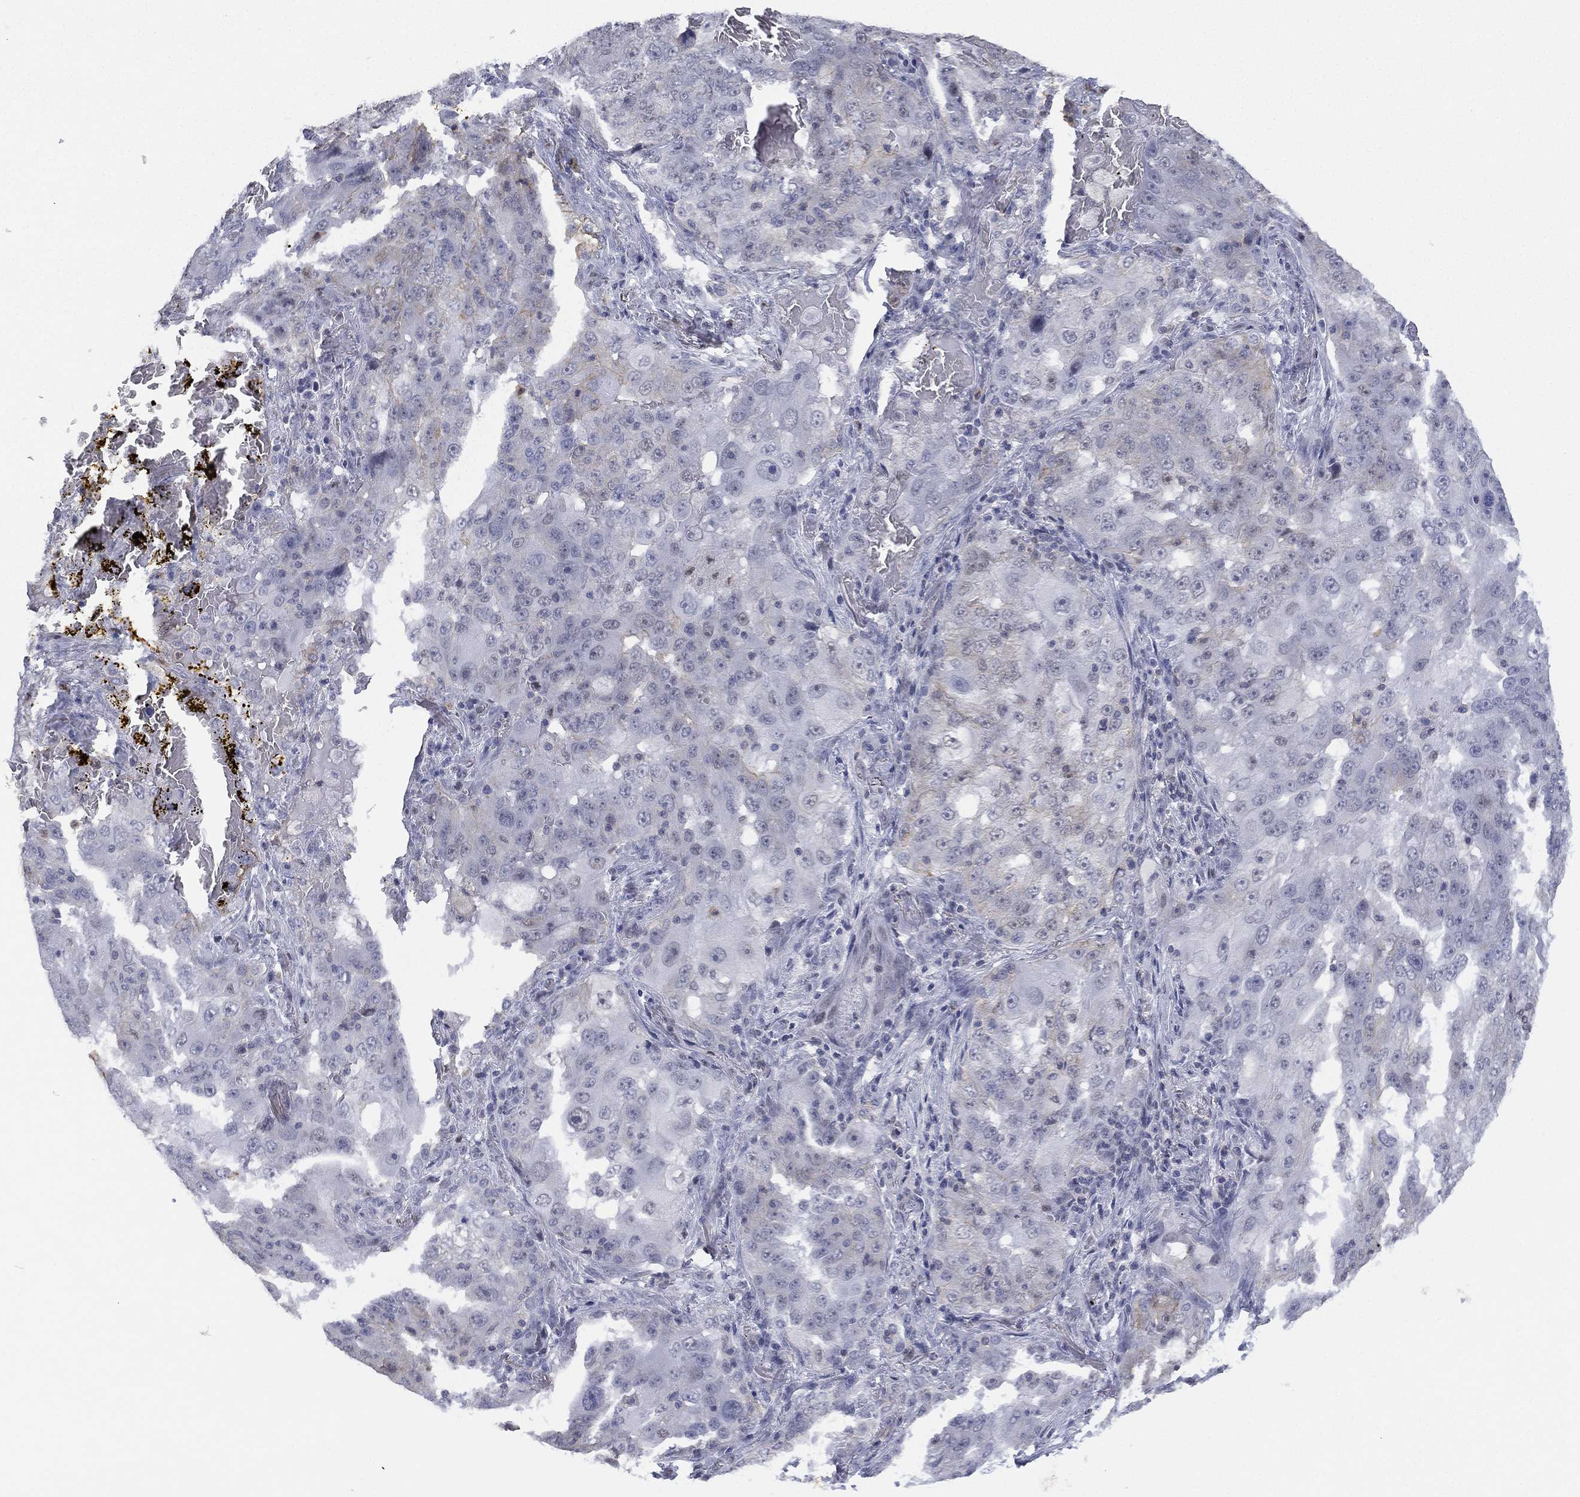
{"staining": {"intensity": "negative", "quantity": "none", "location": "none"}, "tissue": "lung cancer", "cell_type": "Tumor cells", "image_type": "cancer", "snomed": [{"axis": "morphology", "description": "Adenocarcinoma, NOS"}, {"axis": "topography", "description": "Lung"}], "caption": "A micrograph of lung cancer (adenocarcinoma) stained for a protein displays no brown staining in tumor cells.", "gene": "ZNF711", "patient": {"sex": "female", "age": 61}}